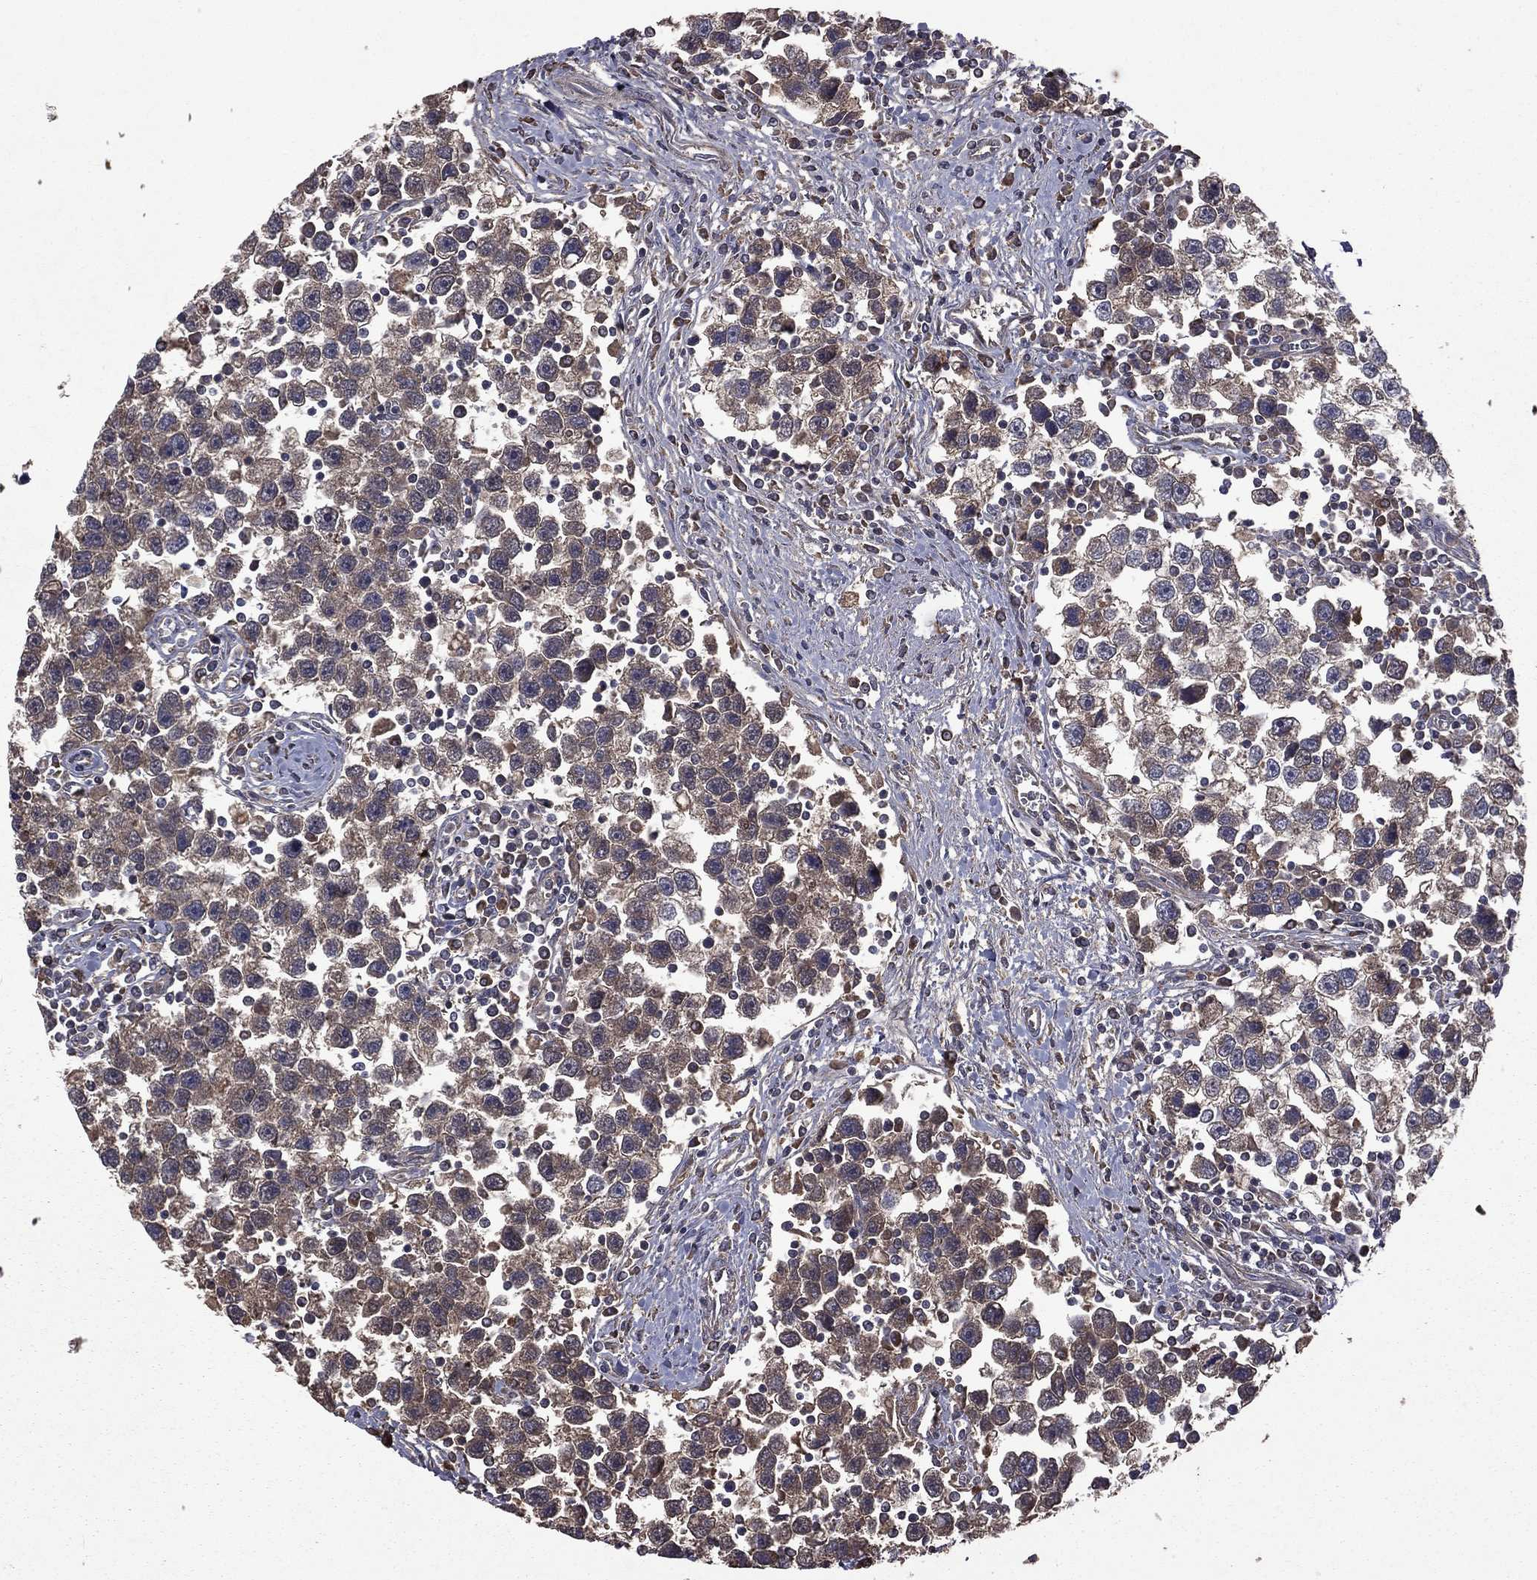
{"staining": {"intensity": "negative", "quantity": "none", "location": "none"}, "tissue": "testis cancer", "cell_type": "Tumor cells", "image_type": "cancer", "snomed": [{"axis": "morphology", "description": "Seminoma, NOS"}, {"axis": "topography", "description": "Testis"}], "caption": "Tumor cells are negative for protein expression in human testis seminoma. (DAB immunohistochemistry (IHC) with hematoxylin counter stain).", "gene": "BIRC6", "patient": {"sex": "male", "age": 30}}